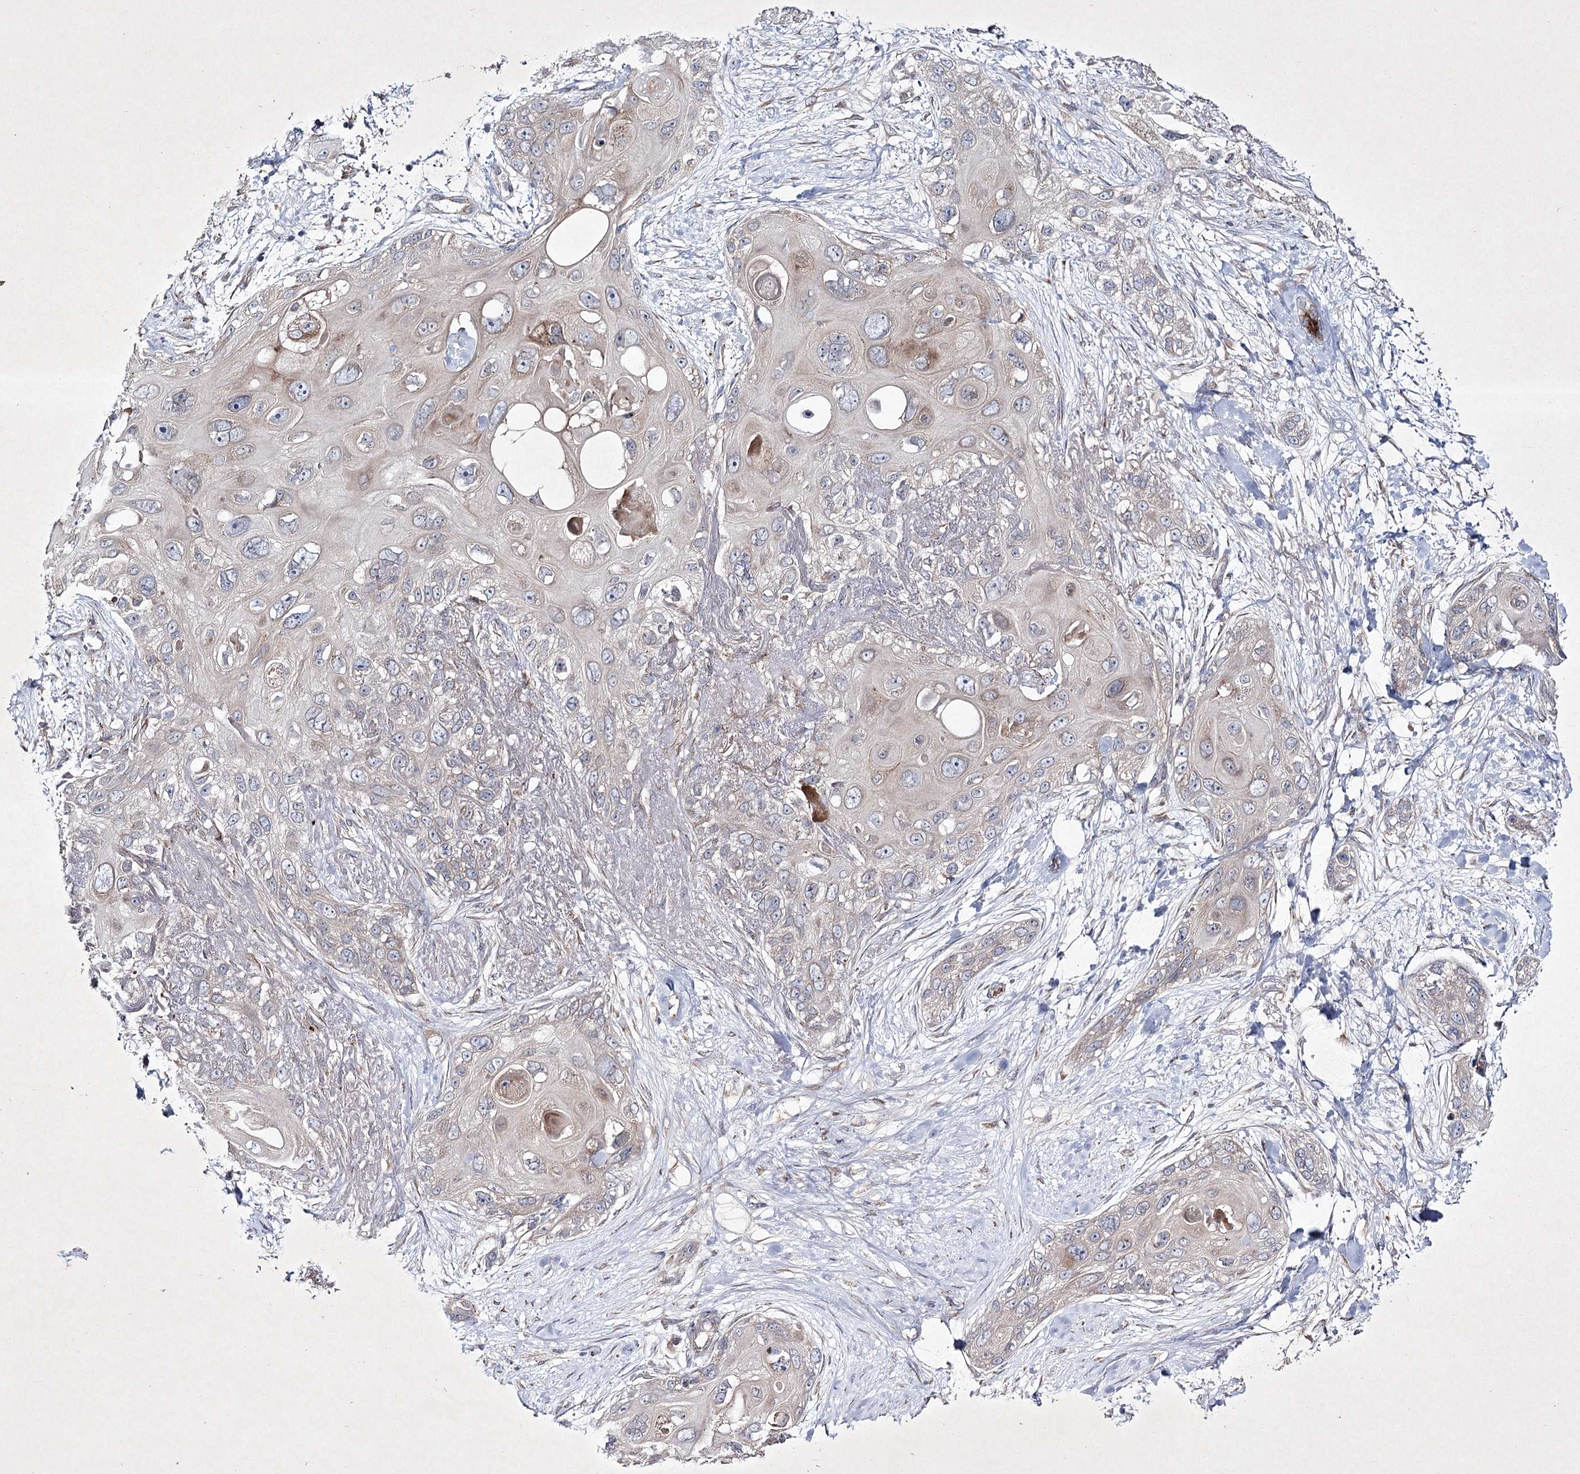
{"staining": {"intensity": "negative", "quantity": "none", "location": "none"}, "tissue": "skin cancer", "cell_type": "Tumor cells", "image_type": "cancer", "snomed": [{"axis": "morphology", "description": "Normal tissue, NOS"}, {"axis": "morphology", "description": "Squamous cell carcinoma, NOS"}, {"axis": "topography", "description": "Skin"}], "caption": "High power microscopy histopathology image of an immunohistochemistry (IHC) histopathology image of skin cancer (squamous cell carcinoma), revealing no significant staining in tumor cells. Nuclei are stained in blue.", "gene": "ALG9", "patient": {"sex": "male", "age": 72}}